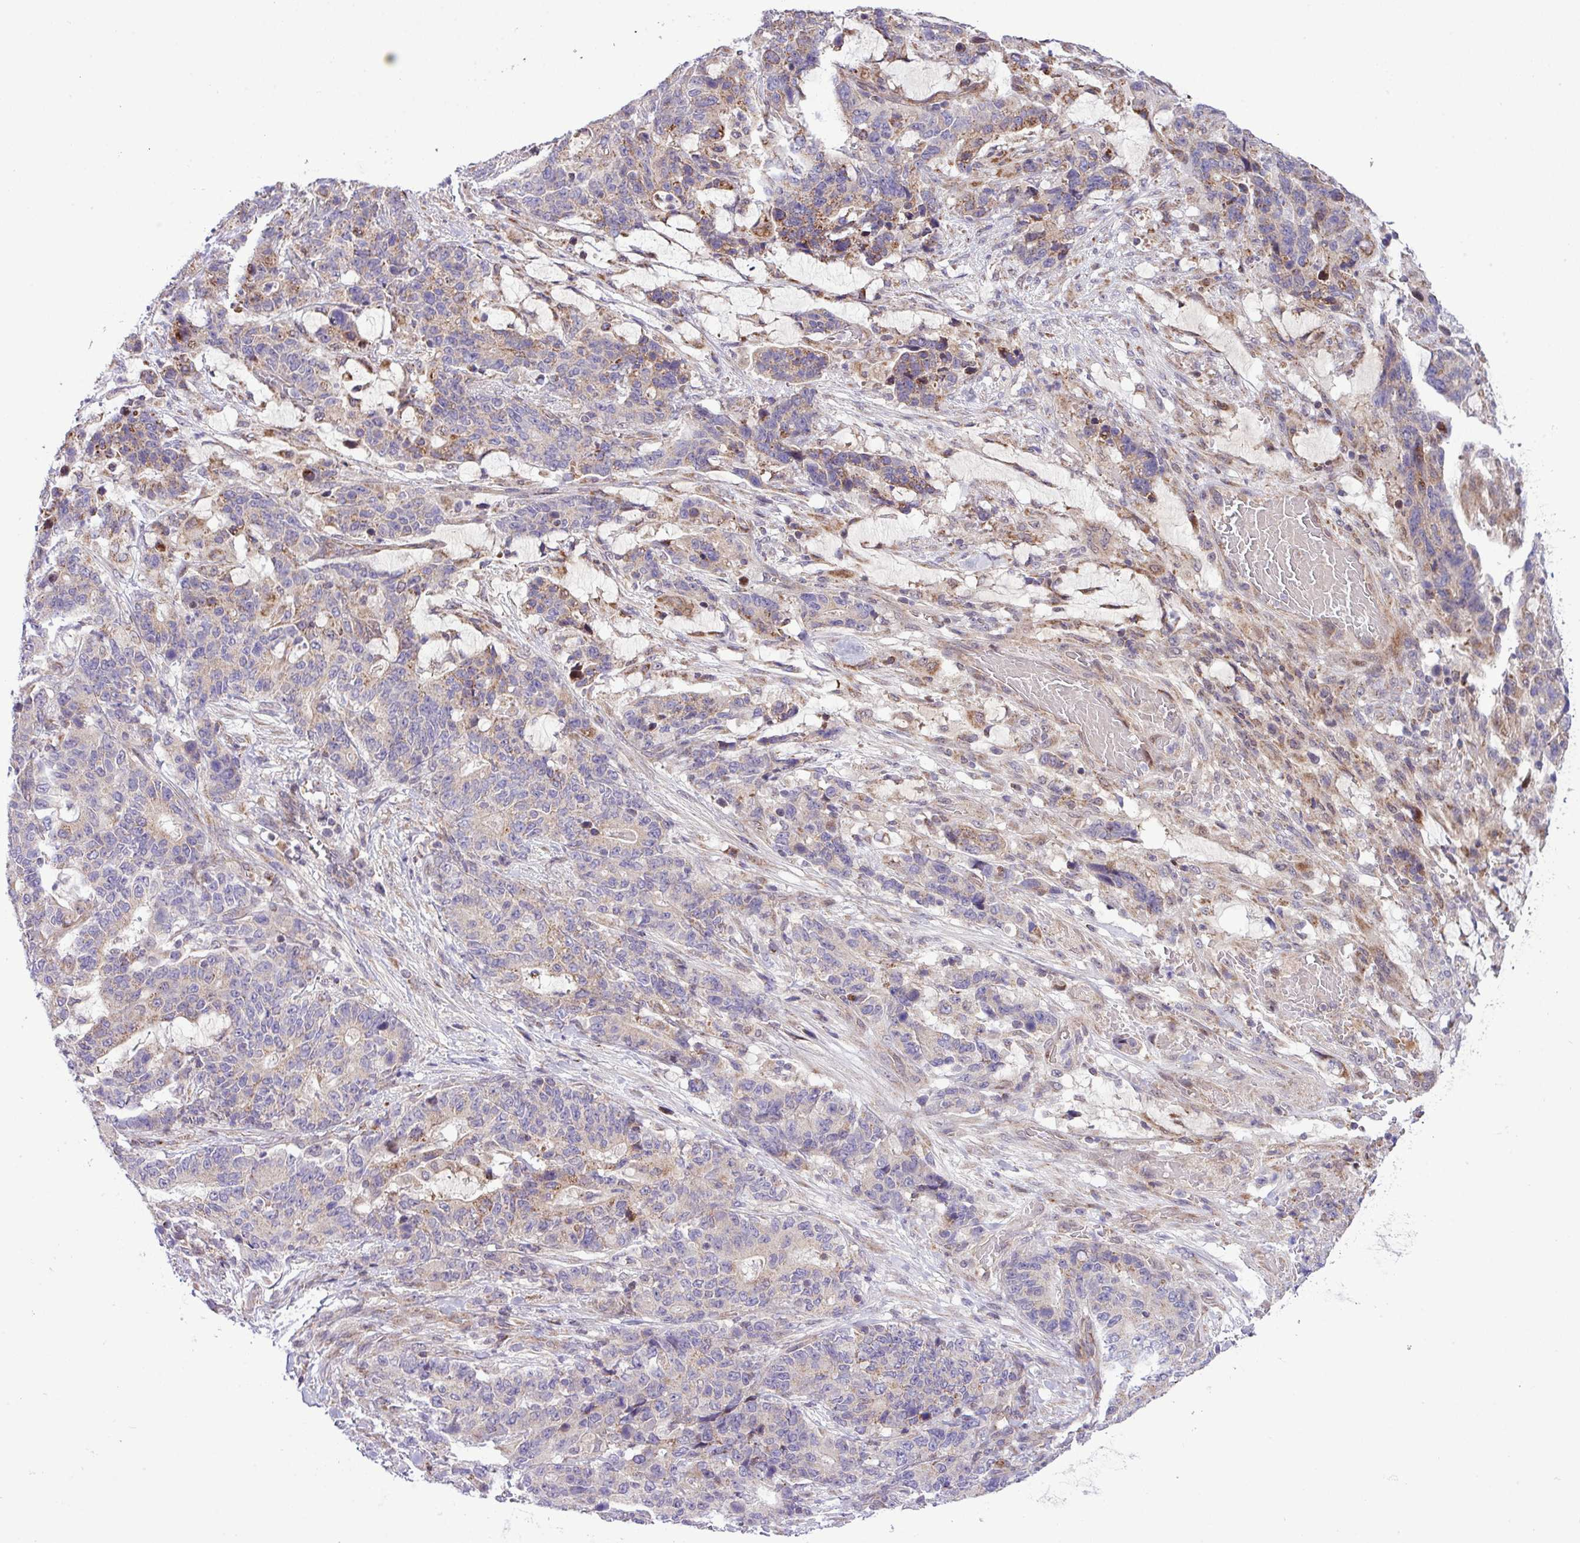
{"staining": {"intensity": "moderate", "quantity": "<25%", "location": "cytoplasmic/membranous"}, "tissue": "stomach cancer", "cell_type": "Tumor cells", "image_type": "cancer", "snomed": [{"axis": "morphology", "description": "Normal tissue, NOS"}, {"axis": "morphology", "description": "Adenocarcinoma, NOS"}, {"axis": "topography", "description": "Stomach"}], "caption": "Immunohistochemistry (IHC) (DAB (3,3'-diaminobenzidine)) staining of human stomach adenocarcinoma shows moderate cytoplasmic/membranous protein positivity in approximately <25% of tumor cells.", "gene": "B3GNT9", "patient": {"sex": "female", "age": 64}}